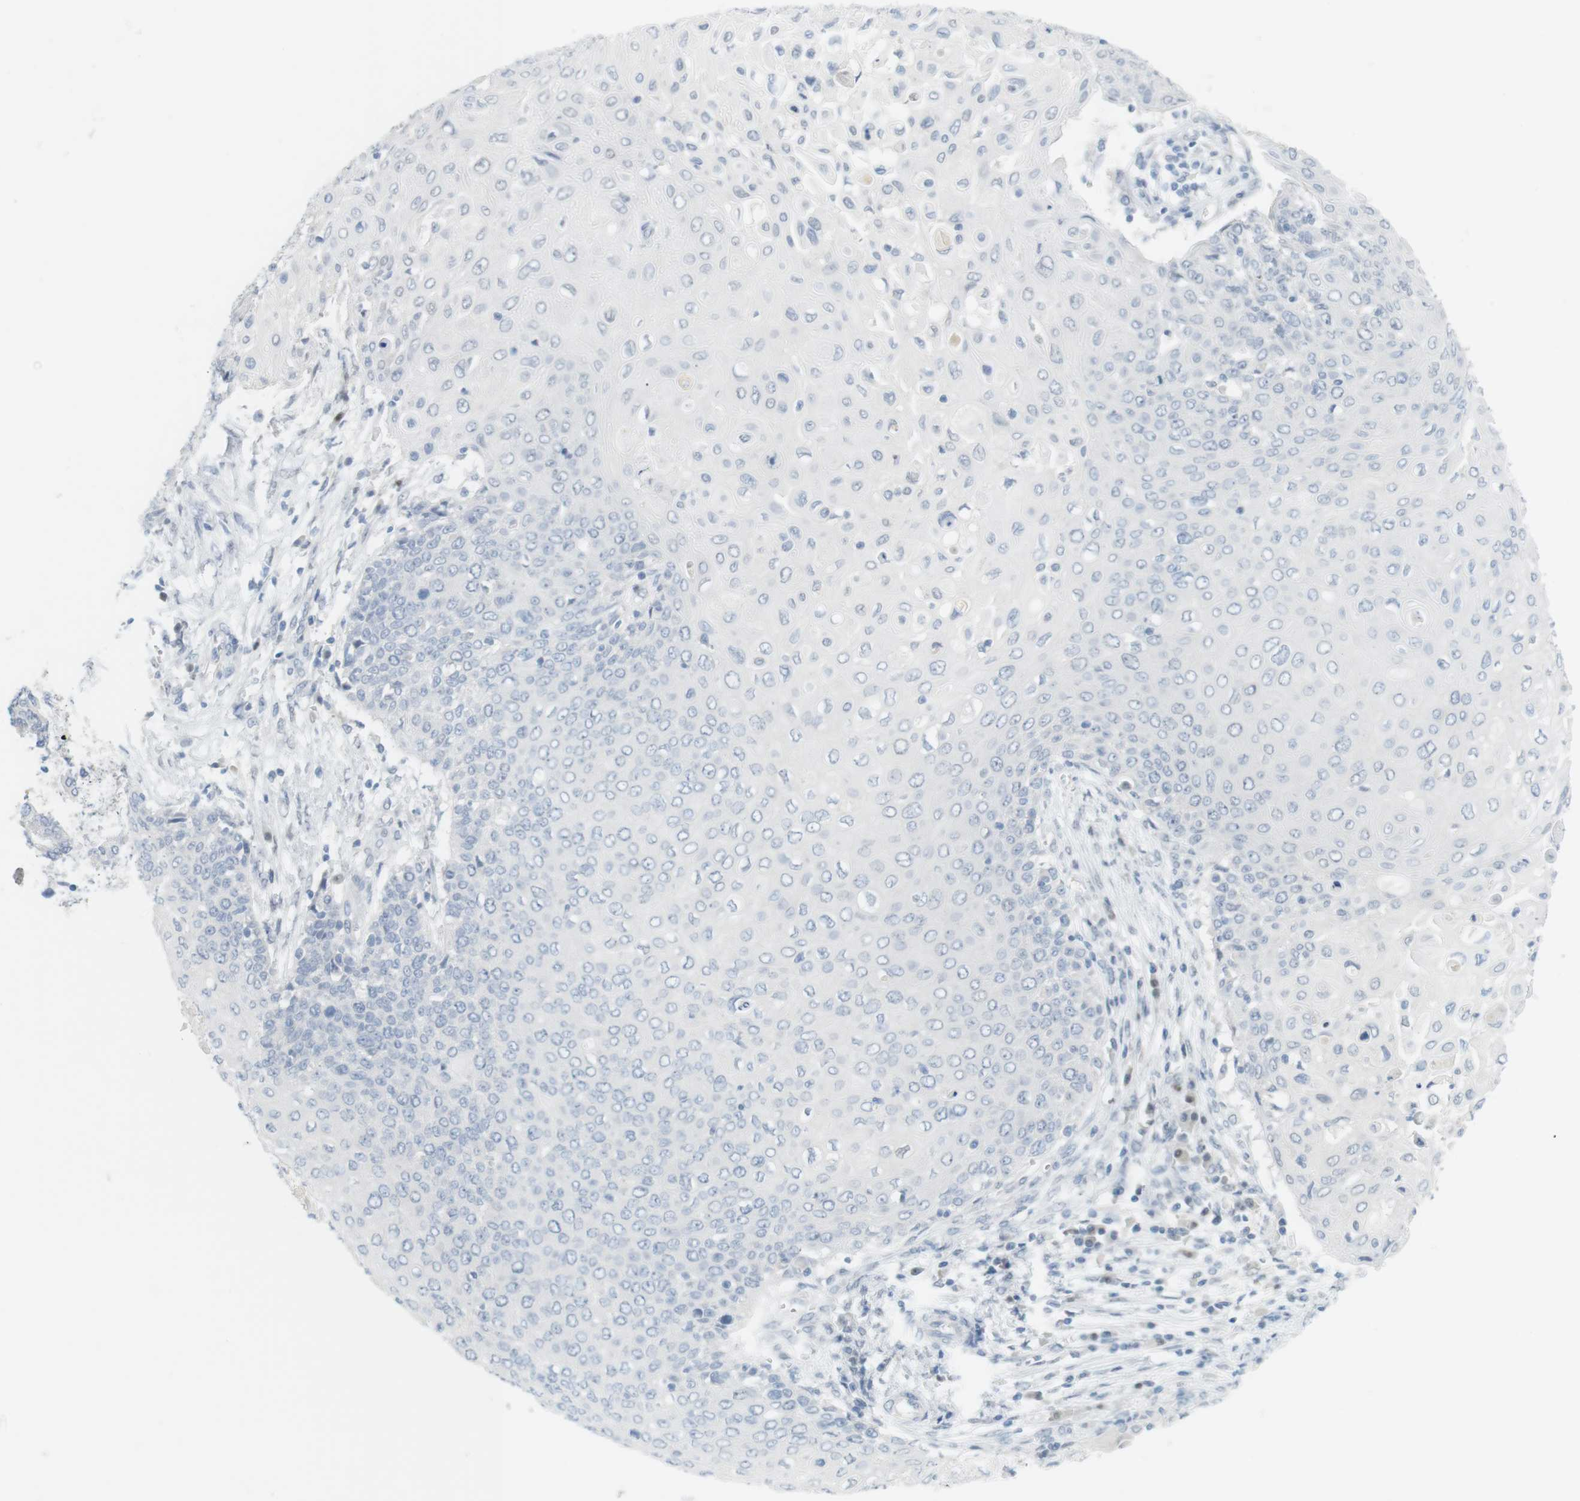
{"staining": {"intensity": "negative", "quantity": "none", "location": "none"}, "tissue": "cervical cancer", "cell_type": "Tumor cells", "image_type": "cancer", "snomed": [{"axis": "morphology", "description": "Squamous cell carcinoma, NOS"}, {"axis": "topography", "description": "Cervix"}], "caption": "Squamous cell carcinoma (cervical) stained for a protein using immunohistochemistry demonstrates no positivity tumor cells.", "gene": "CREB3L2", "patient": {"sex": "female", "age": 39}}